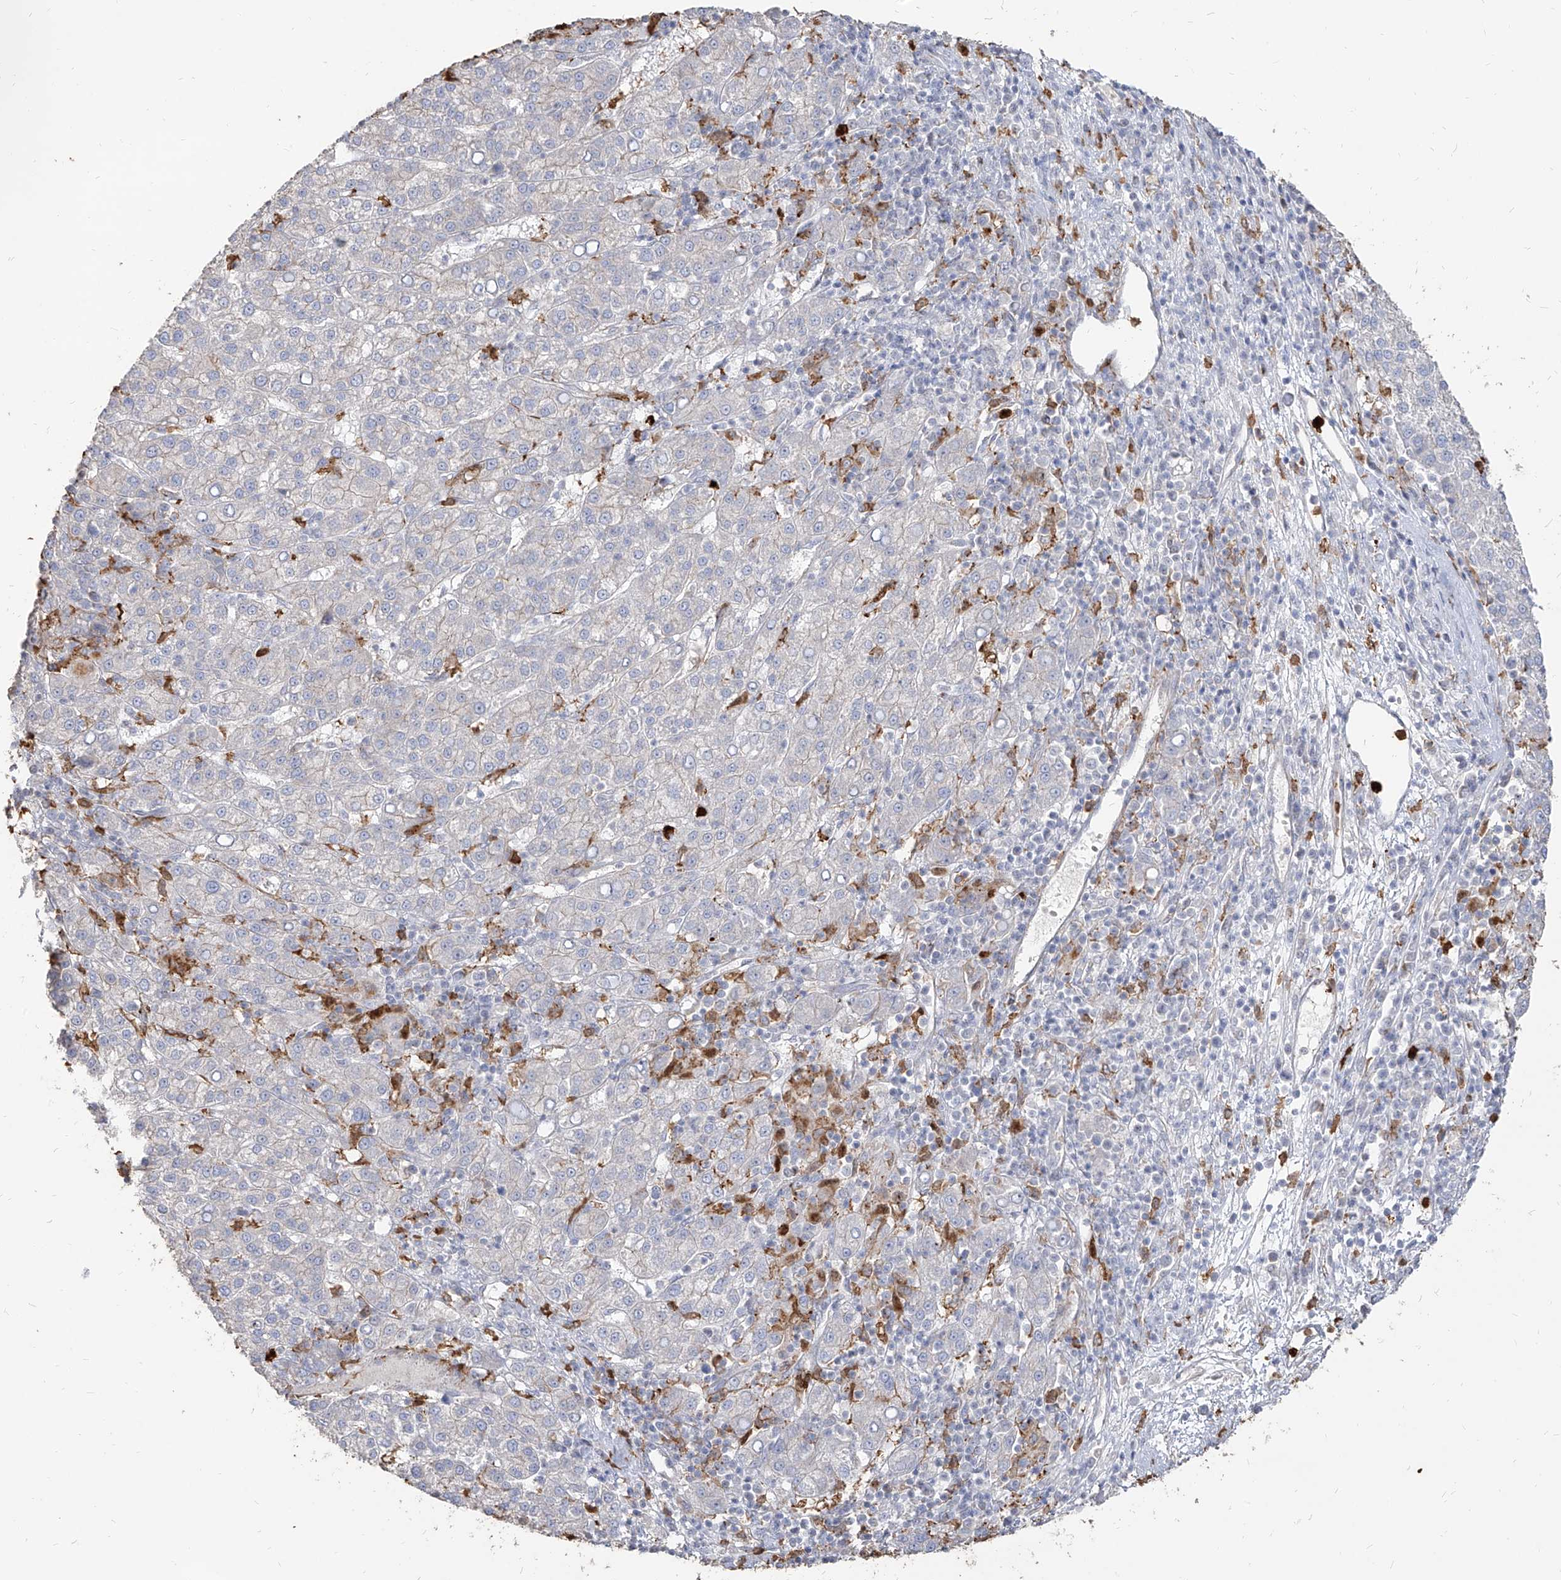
{"staining": {"intensity": "negative", "quantity": "none", "location": "none"}, "tissue": "liver cancer", "cell_type": "Tumor cells", "image_type": "cancer", "snomed": [{"axis": "morphology", "description": "Carcinoma, Hepatocellular, NOS"}, {"axis": "topography", "description": "Liver"}], "caption": "An IHC histopathology image of hepatocellular carcinoma (liver) is shown. There is no staining in tumor cells of hepatocellular carcinoma (liver). (Immunohistochemistry, brightfield microscopy, high magnification).", "gene": "ZNF227", "patient": {"sex": "female", "age": 58}}